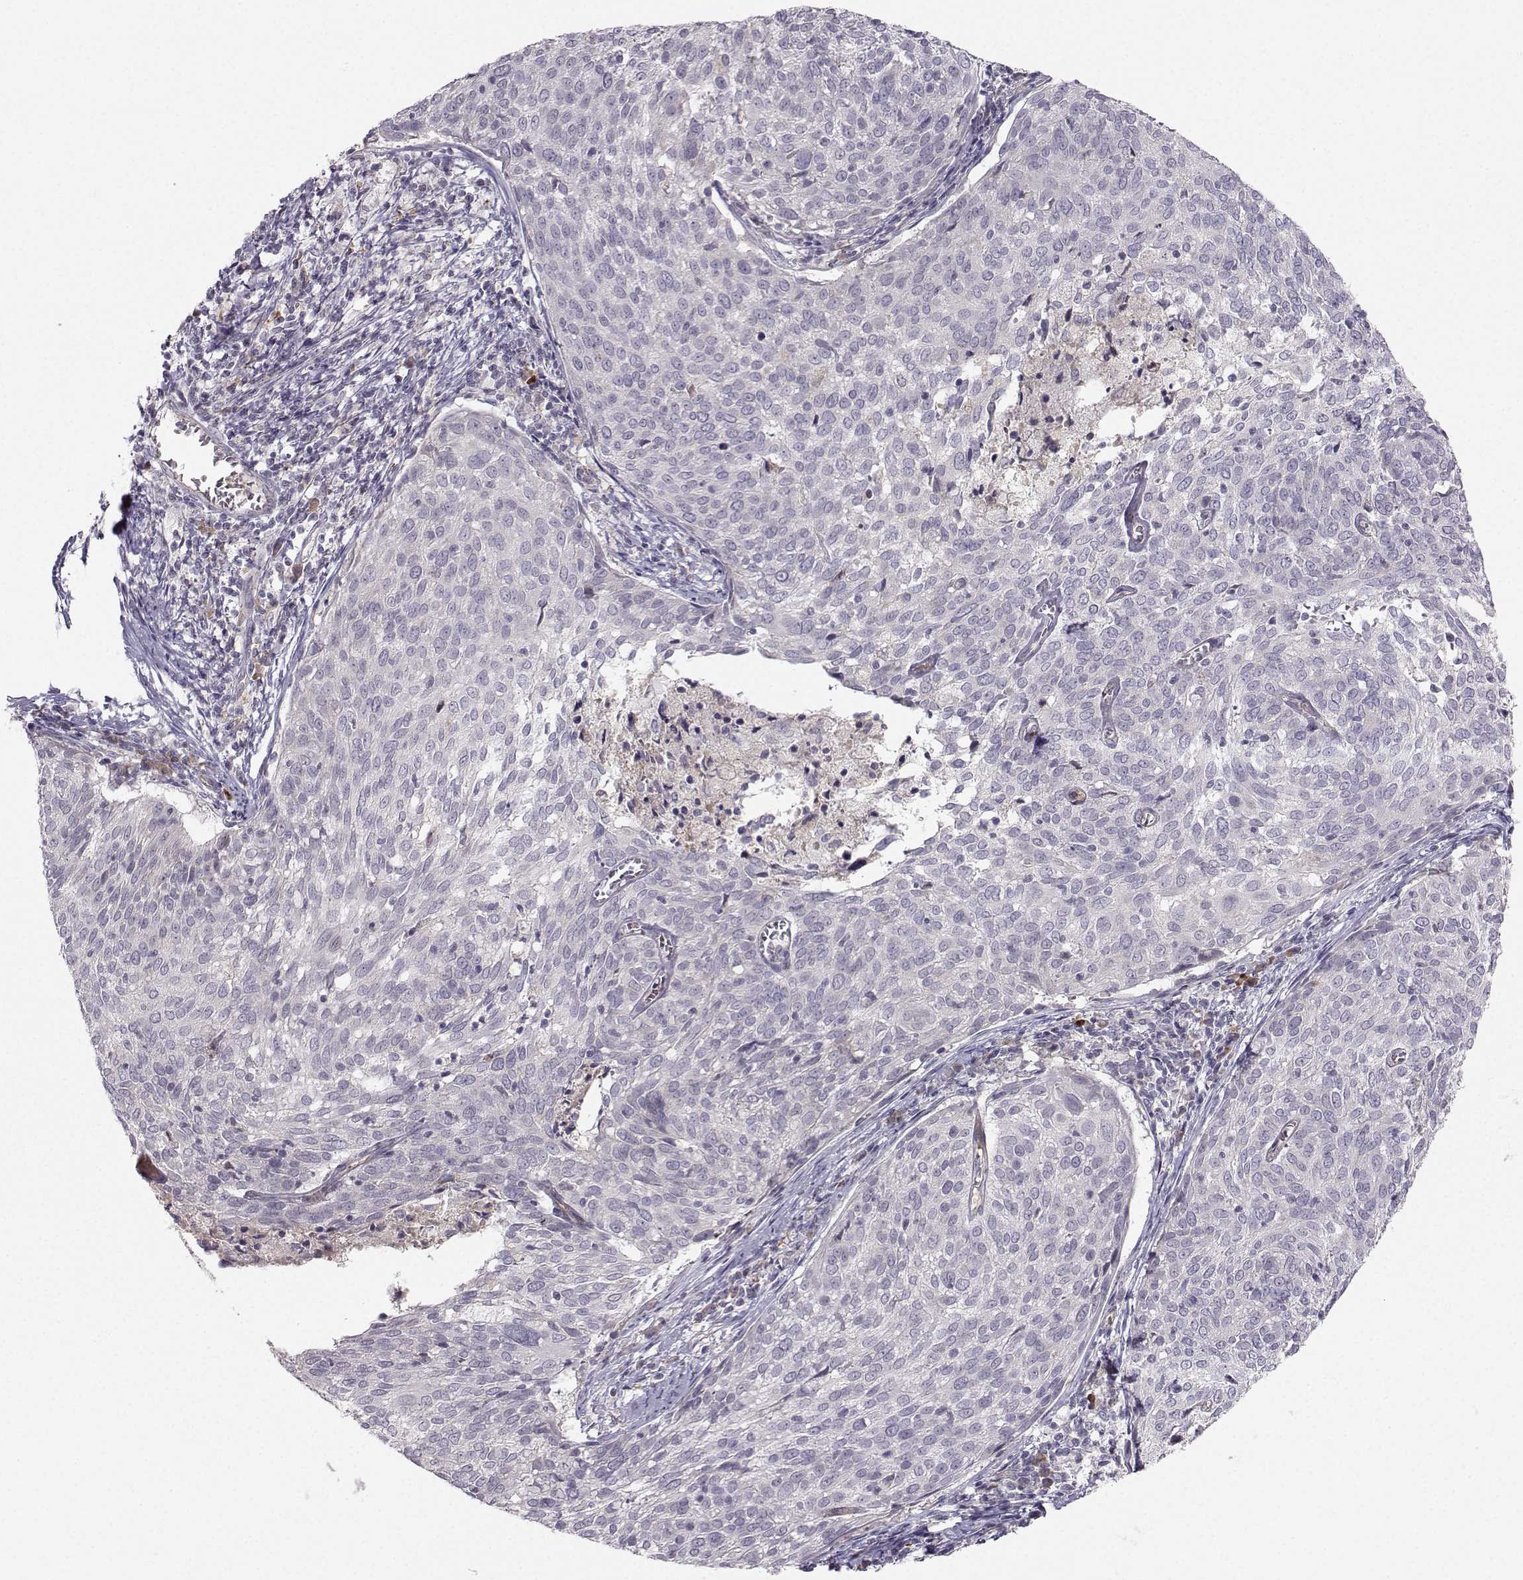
{"staining": {"intensity": "negative", "quantity": "none", "location": "none"}, "tissue": "cervical cancer", "cell_type": "Tumor cells", "image_type": "cancer", "snomed": [{"axis": "morphology", "description": "Squamous cell carcinoma, NOS"}, {"axis": "topography", "description": "Cervix"}], "caption": "Tumor cells are negative for brown protein staining in cervical cancer (squamous cell carcinoma).", "gene": "OPRD1", "patient": {"sex": "female", "age": 39}}